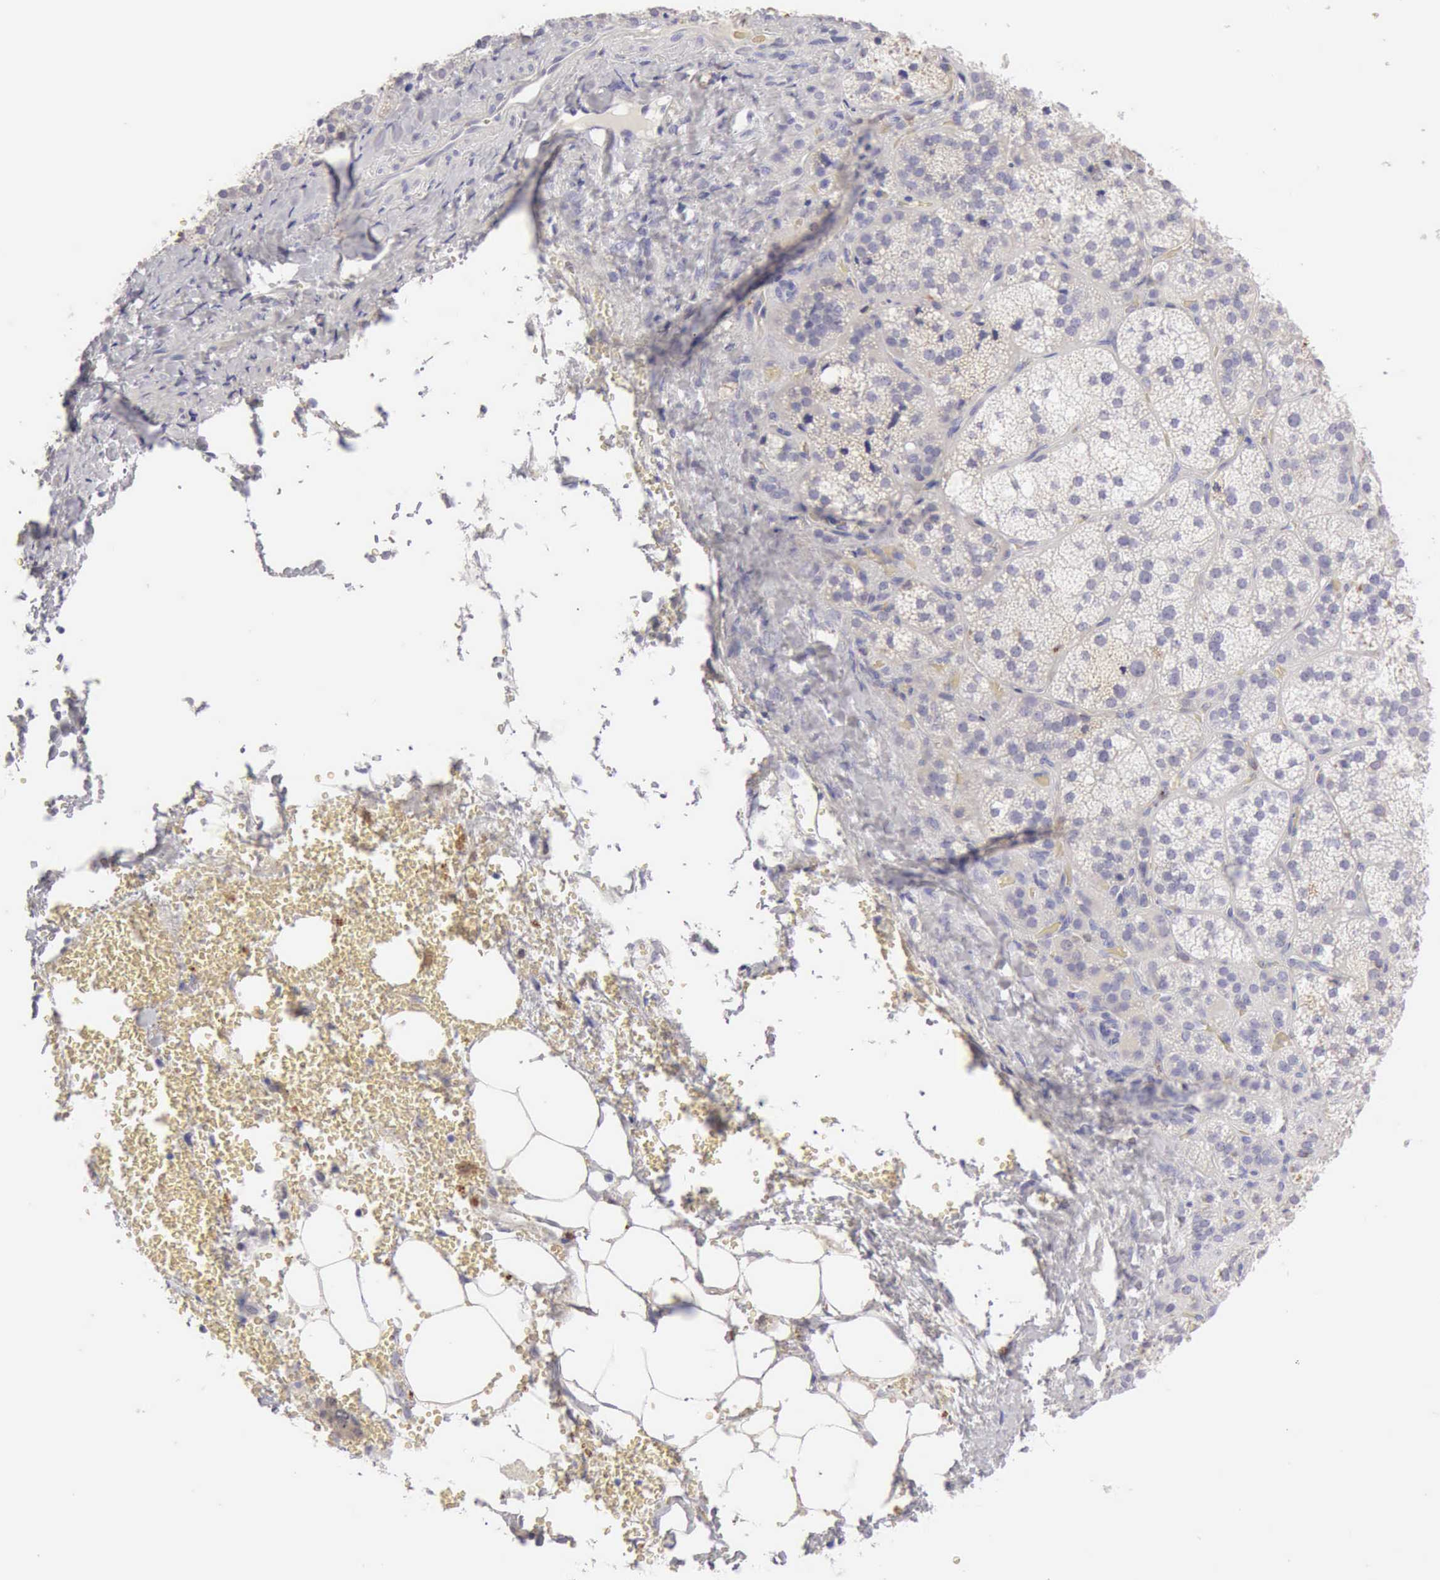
{"staining": {"intensity": "negative", "quantity": "none", "location": "none"}, "tissue": "adrenal gland", "cell_type": "Glandular cells", "image_type": "normal", "snomed": [{"axis": "morphology", "description": "Normal tissue, NOS"}, {"axis": "topography", "description": "Adrenal gland"}], "caption": "Histopathology image shows no significant protein expression in glandular cells of normal adrenal gland. The staining is performed using DAB (3,3'-diaminobenzidine) brown chromogen with nuclei counter-stained in using hematoxylin.", "gene": "RNASE1", "patient": {"sex": "female", "age": 71}}